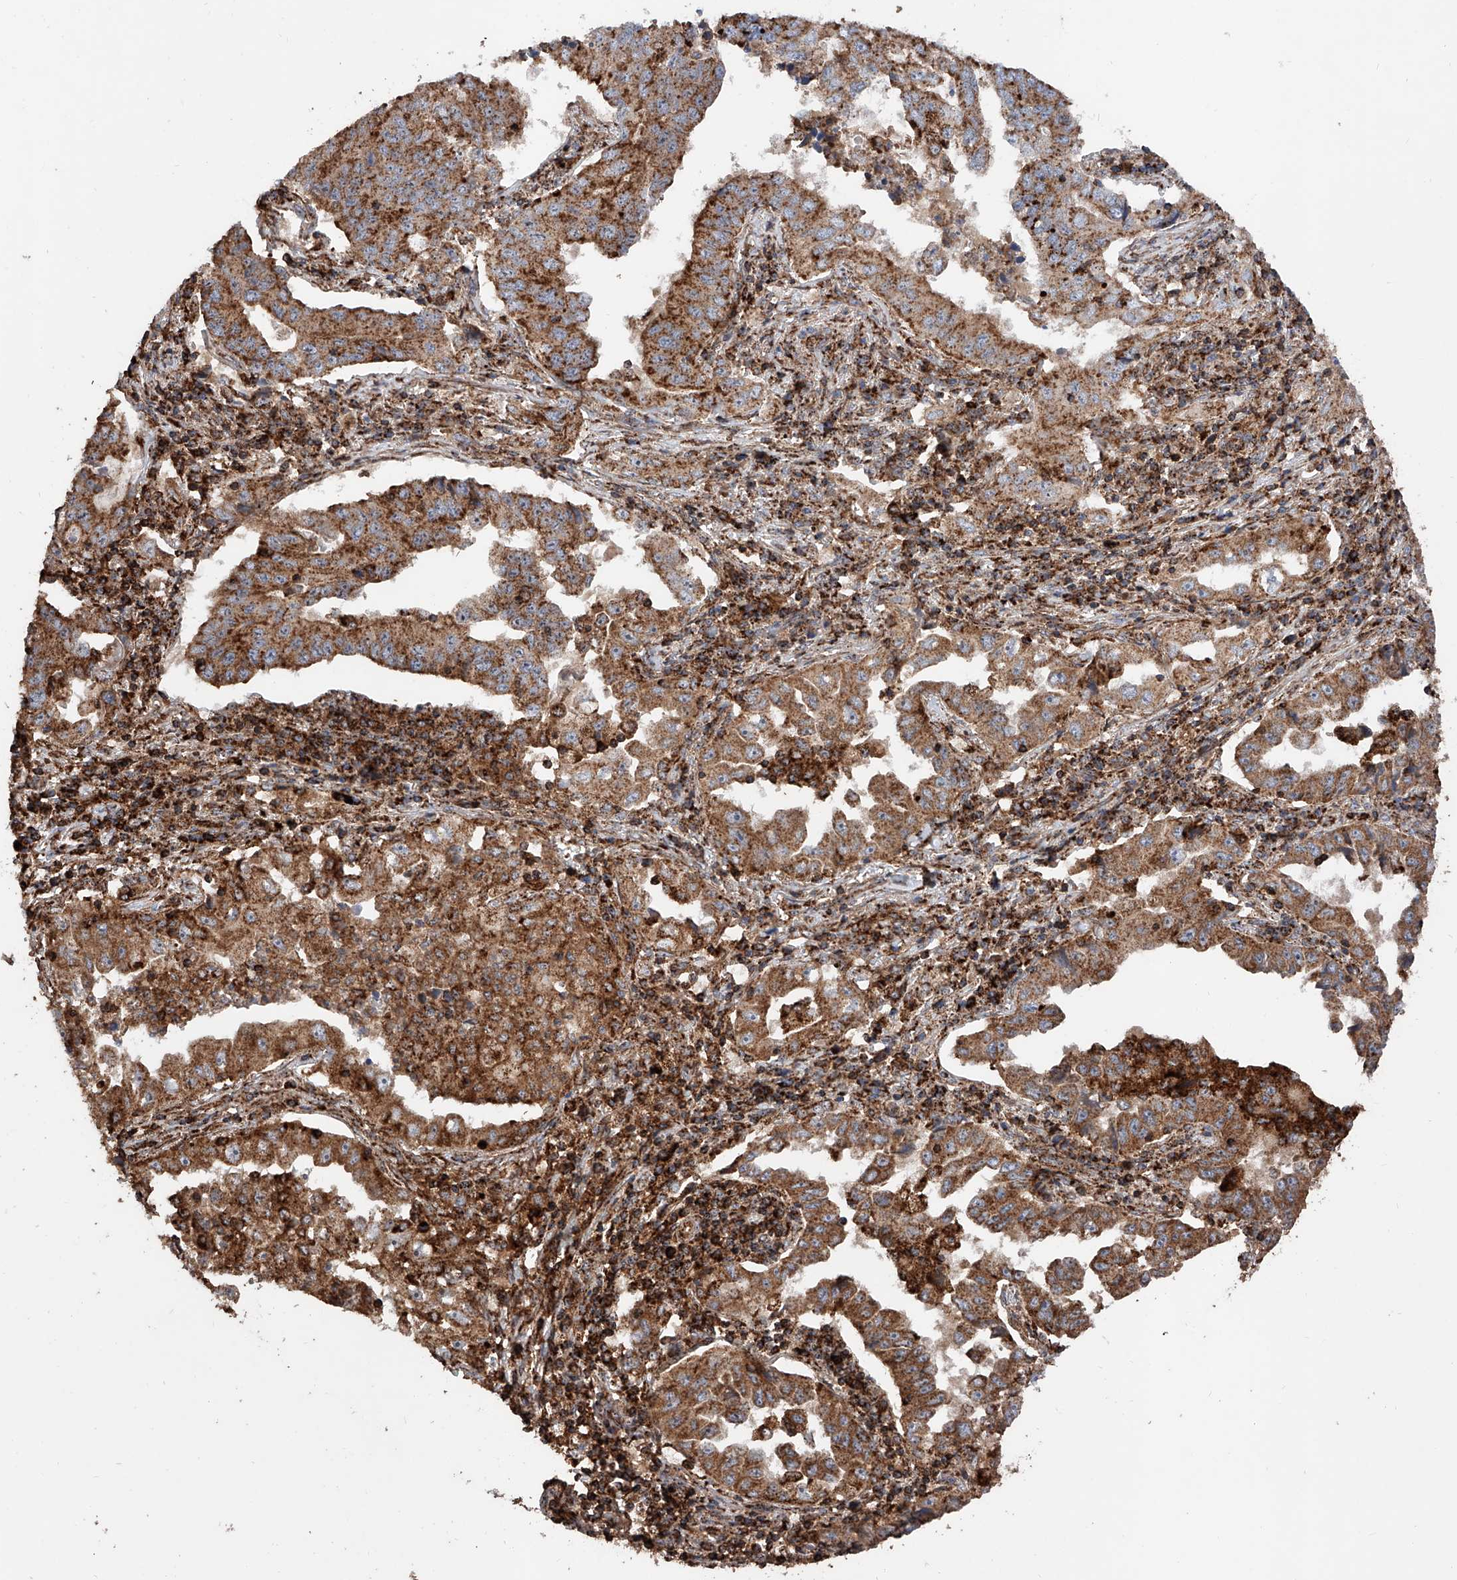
{"staining": {"intensity": "moderate", "quantity": ">75%", "location": "cytoplasmic/membranous"}, "tissue": "lung cancer", "cell_type": "Tumor cells", "image_type": "cancer", "snomed": [{"axis": "morphology", "description": "Adenocarcinoma, NOS"}, {"axis": "topography", "description": "Lung"}], "caption": "Protein expression analysis of human lung cancer (adenocarcinoma) reveals moderate cytoplasmic/membranous expression in approximately >75% of tumor cells. (DAB (3,3'-diaminobenzidine) = brown stain, brightfield microscopy at high magnification).", "gene": "PISD", "patient": {"sex": "female", "age": 51}}